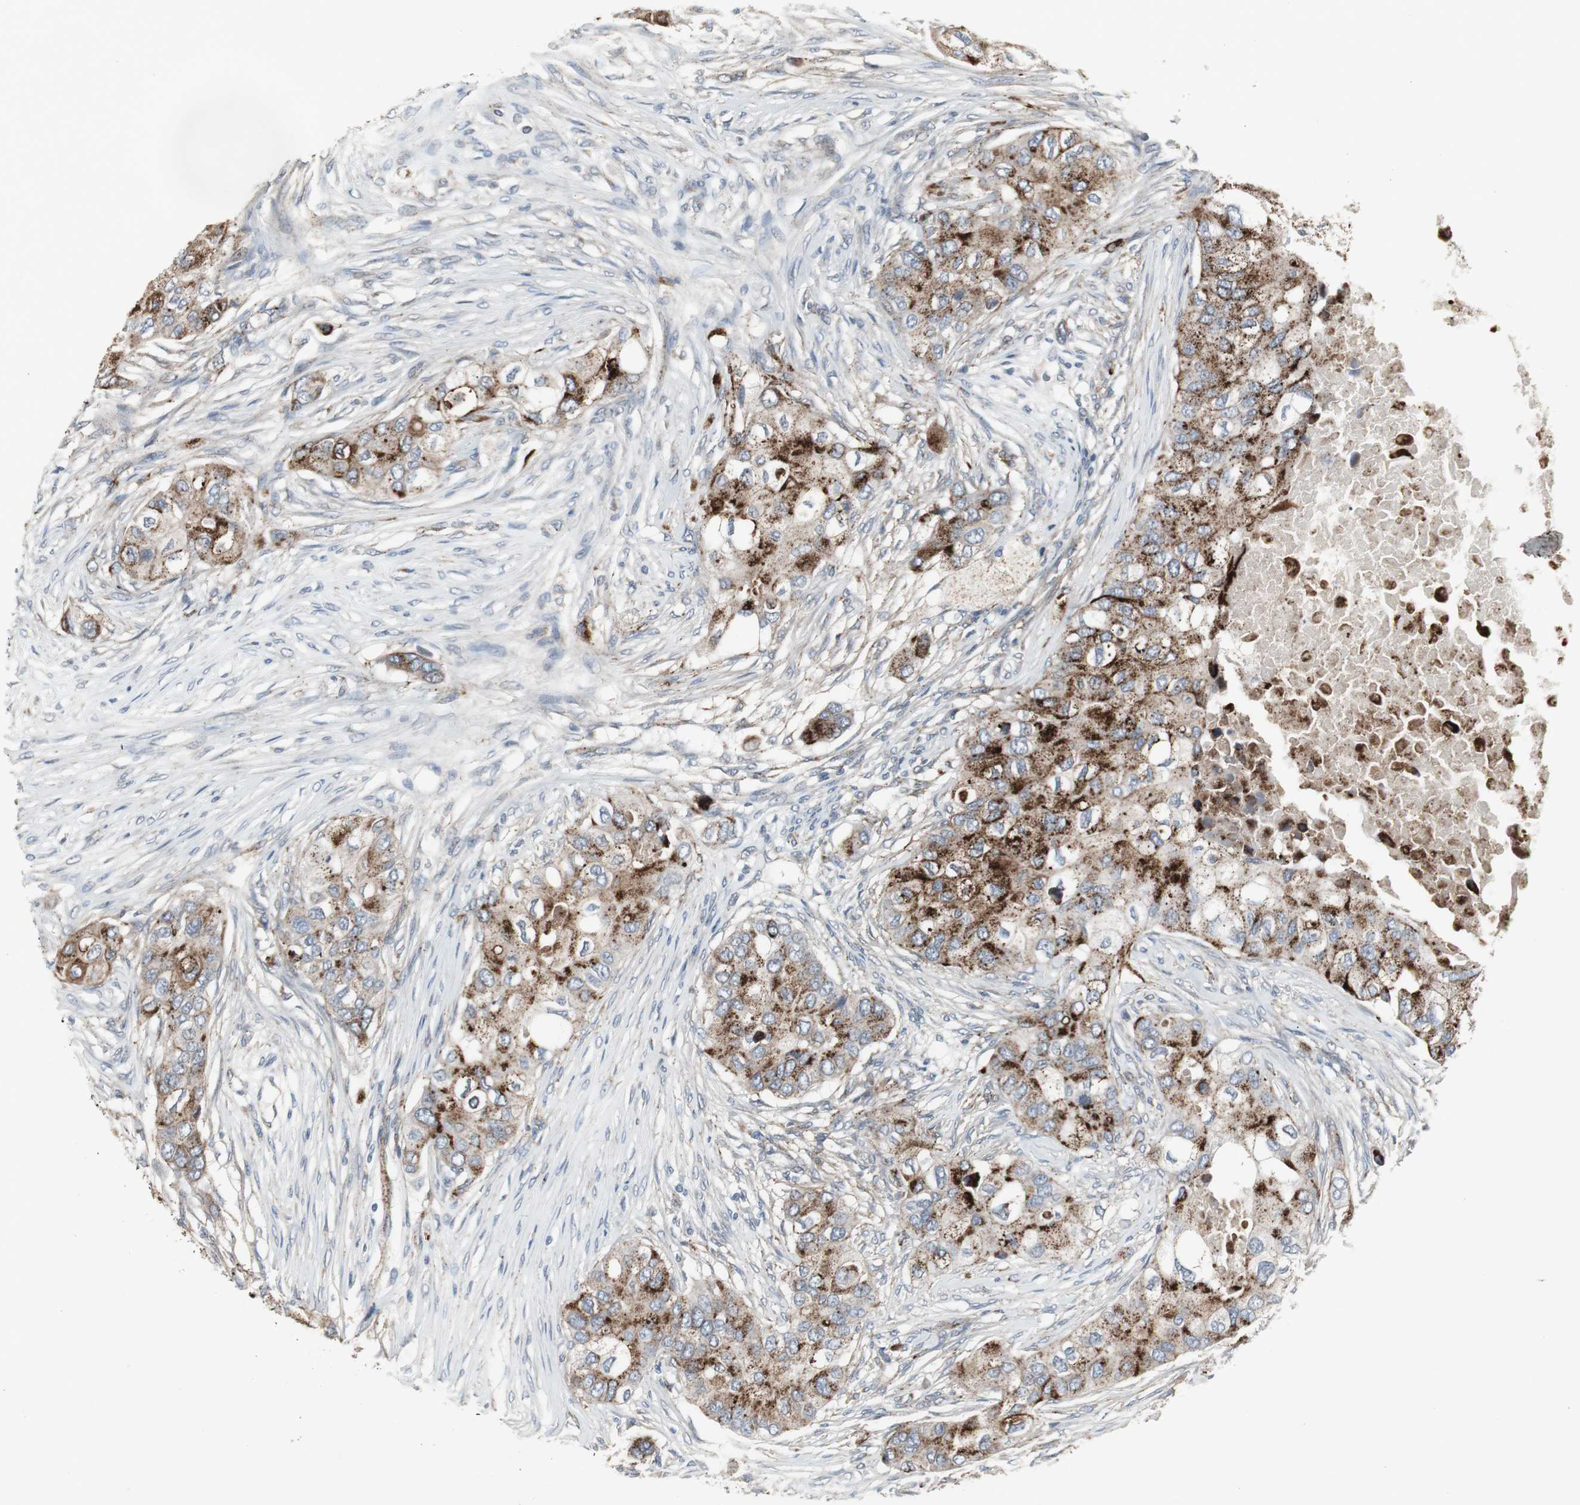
{"staining": {"intensity": "strong", "quantity": ">75%", "location": "cytoplasmic/membranous"}, "tissue": "breast cancer", "cell_type": "Tumor cells", "image_type": "cancer", "snomed": [{"axis": "morphology", "description": "Normal tissue, NOS"}, {"axis": "morphology", "description": "Duct carcinoma"}, {"axis": "topography", "description": "Breast"}], "caption": "Breast cancer stained with IHC exhibits strong cytoplasmic/membranous positivity in approximately >75% of tumor cells.", "gene": "GBA1", "patient": {"sex": "female", "age": 49}}